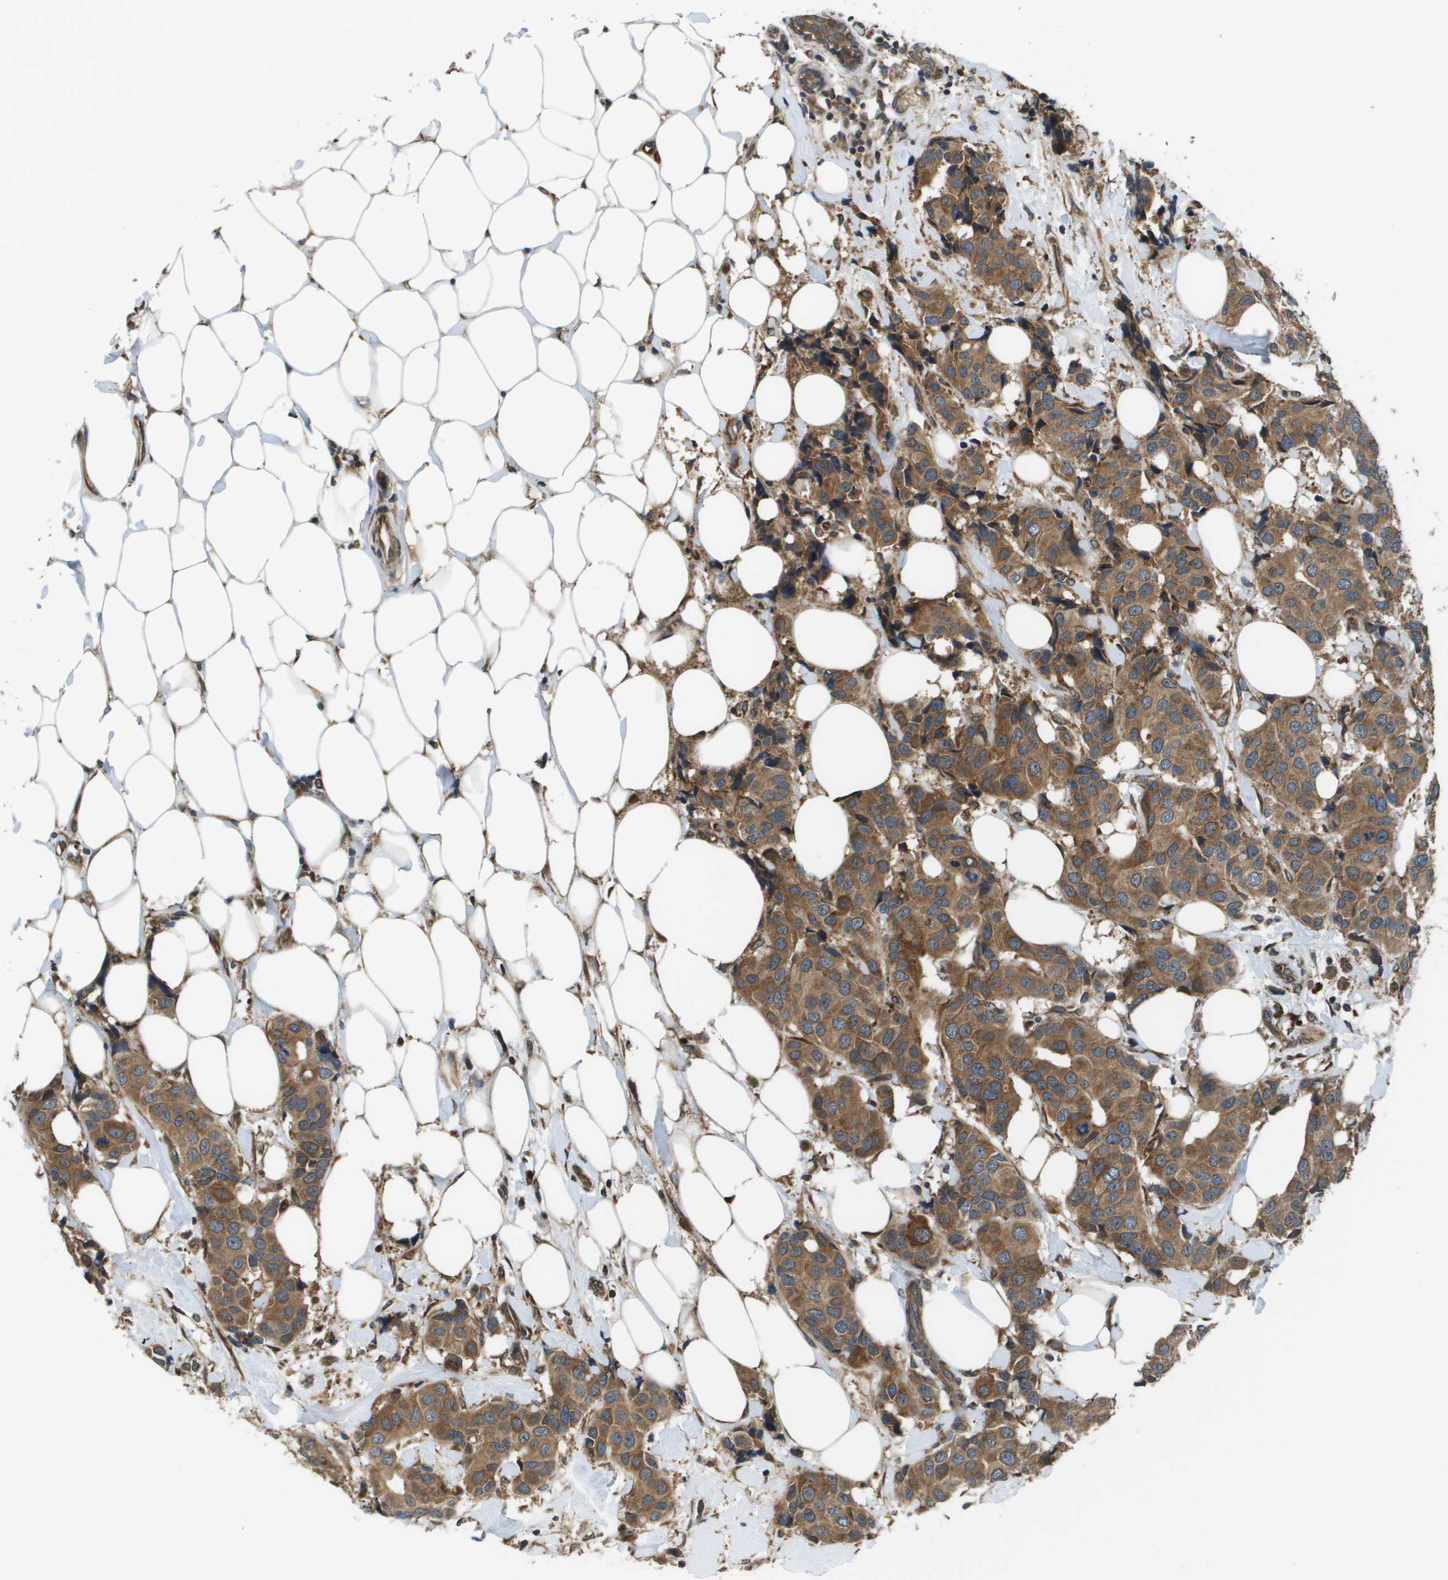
{"staining": {"intensity": "moderate", "quantity": ">75%", "location": "cytoplasmic/membranous"}, "tissue": "breast cancer", "cell_type": "Tumor cells", "image_type": "cancer", "snomed": [{"axis": "morphology", "description": "Normal tissue, NOS"}, {"axis": "morphology", "description": "Duct carcinoma"}, {"axis": "topography", "description": "Breast"}], "caption": "Immunohistochemistry of breast cancer displays medium levels of moderate cytoplasmic/membranous staining in about >75% of tumor cells. (Stains: DAB in brown, nuclei in blue, Microscopy: brightfield microscopy at high magnification).", "gene": "SEC62", "patient": {"sex": "female", "age": 39}}